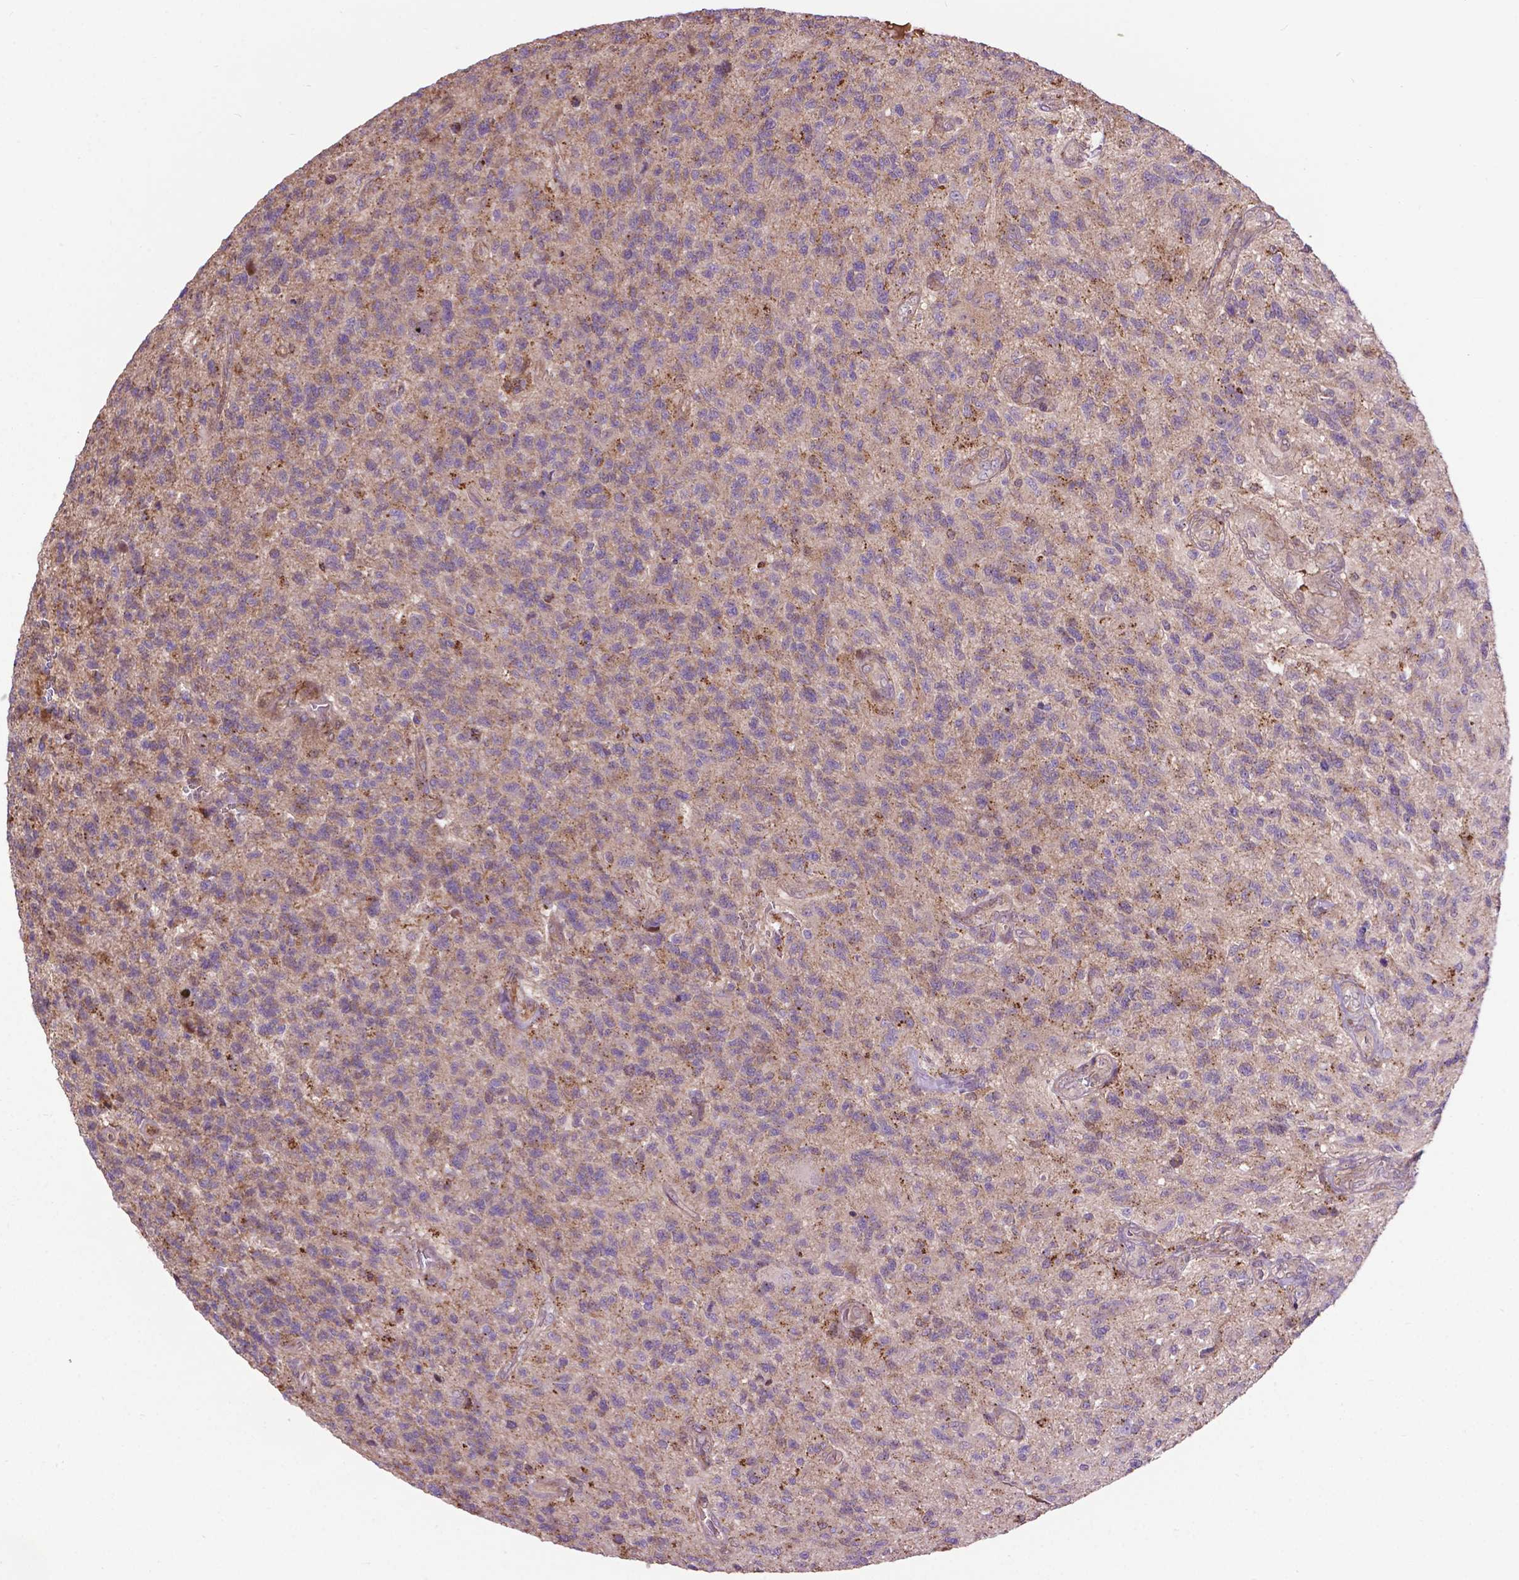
{"staining": {"intensity": "weak", "quantity": ">75%", "location": "cytoplasmic/membranous"}, "tissue": "glioma", "cell_type": "Tumor cells", "image_type": "cancer", "snomed": [{"axis": "morphology", "description": "Glioma, malignant, High grade"}, {"axis": "topography", "description": "Brain"}], "caption": "Brown immunohistochemical staining in human glioma reveals weak cytoplasmic/membranous positivity in about >75% of tumor cells. The protein of interest is stained brown, and the nuclei are stained in blue (DAB (3,3'-diaminobenzidine) IHC with brightfield microscopy, high magnification).", "gene": "CHMP4A", "patient": {"sex": "male", "age": 56}}